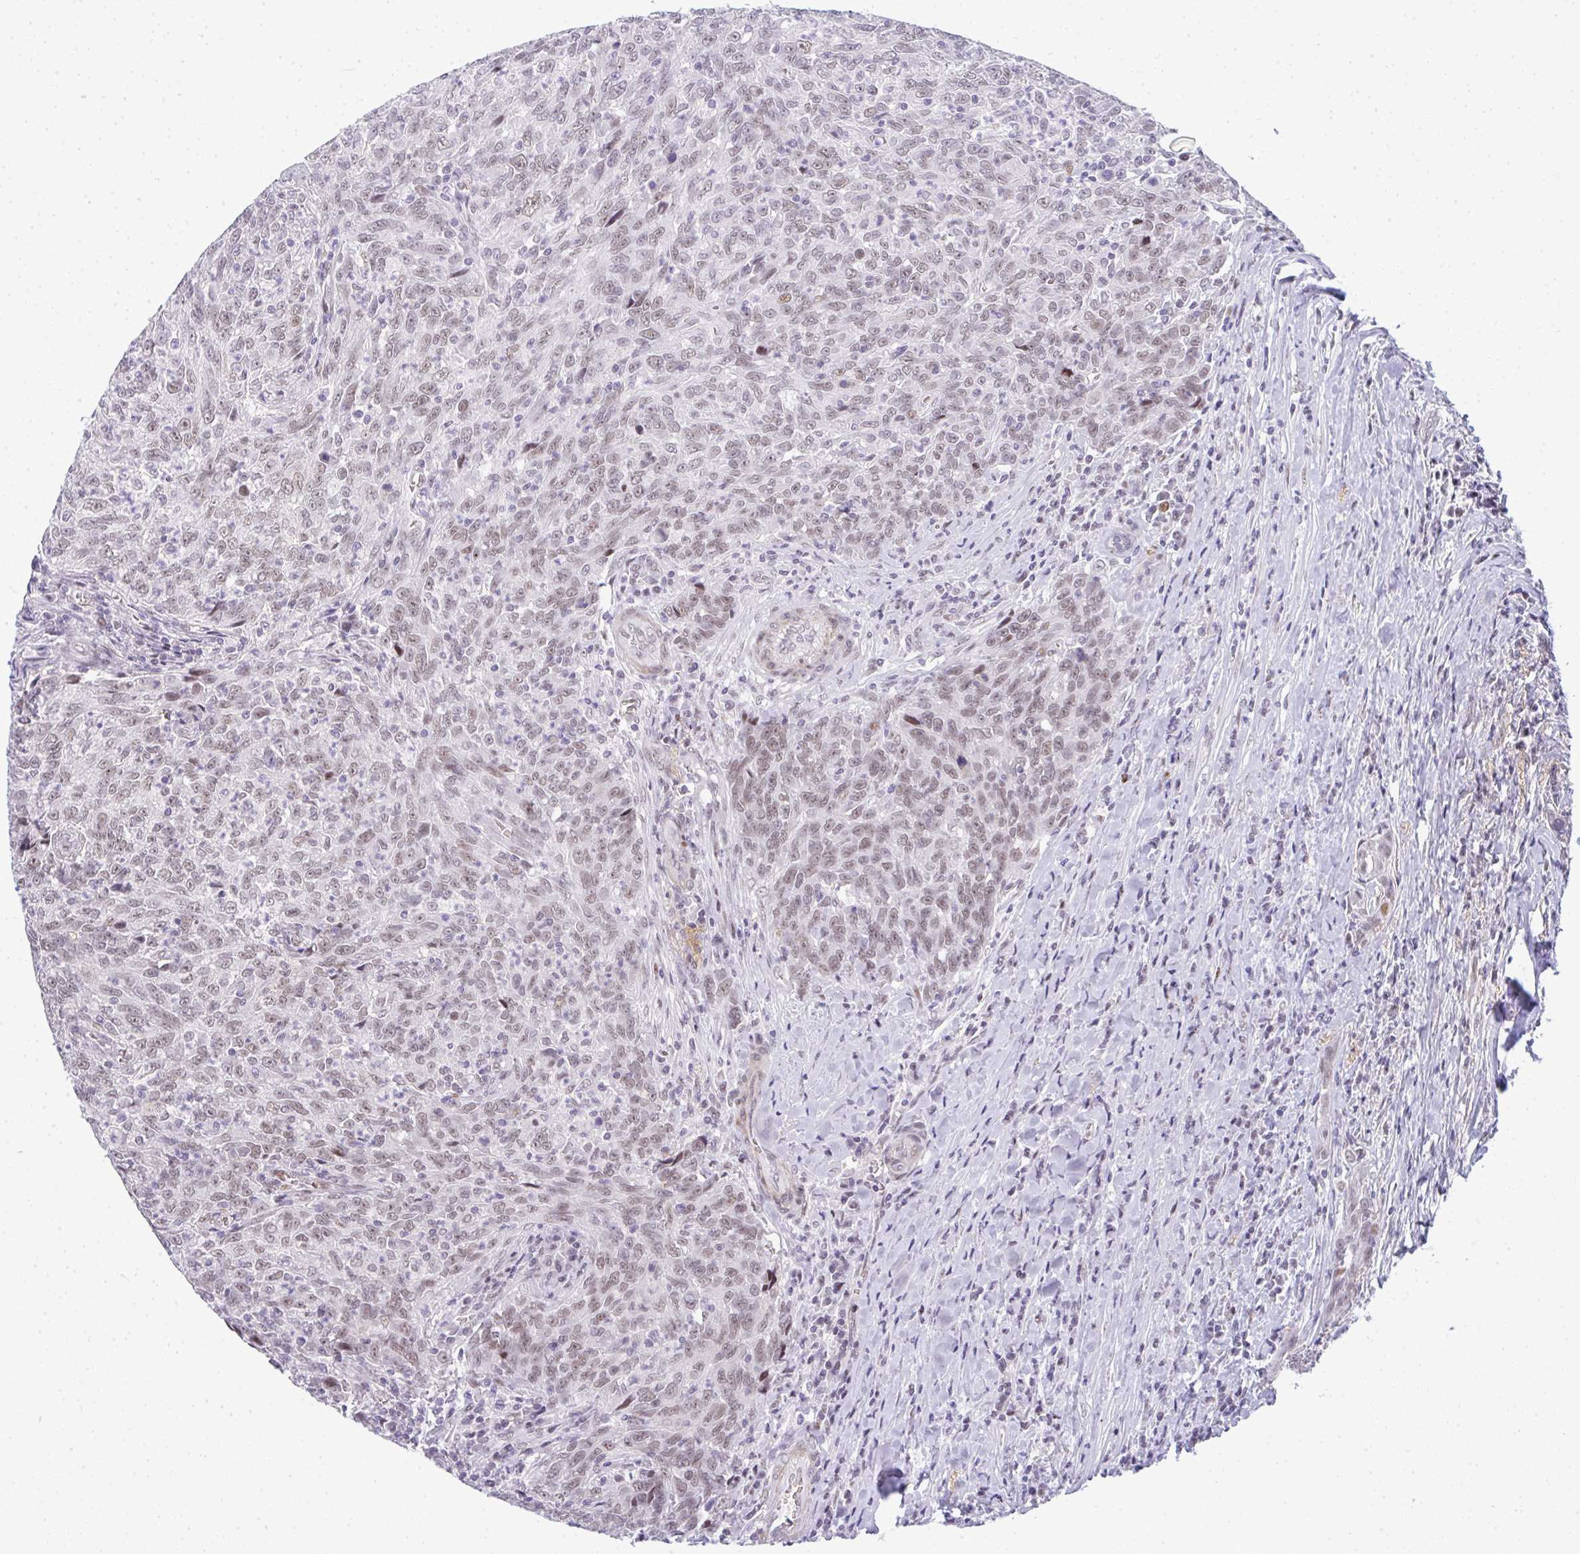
{"staining": {"intensity": "weak", "quantity": "25%-75%", "location": "nuclear"}, "tissue": "breast cancer", "cell_type": "Tumor cells", "image_type": "cancer", "snomed": [{"axis": "morphology", "description": "Duct carcinoma"}, {"axis": "topography", "description": "Breast"}], "caption": "Breast cancer stained with a brown dye displays weak nuclear positive staining in about 25%-75% of tumor cells.", "gene": "TNMD", "patient": {"sex": "female", "age": 50}}